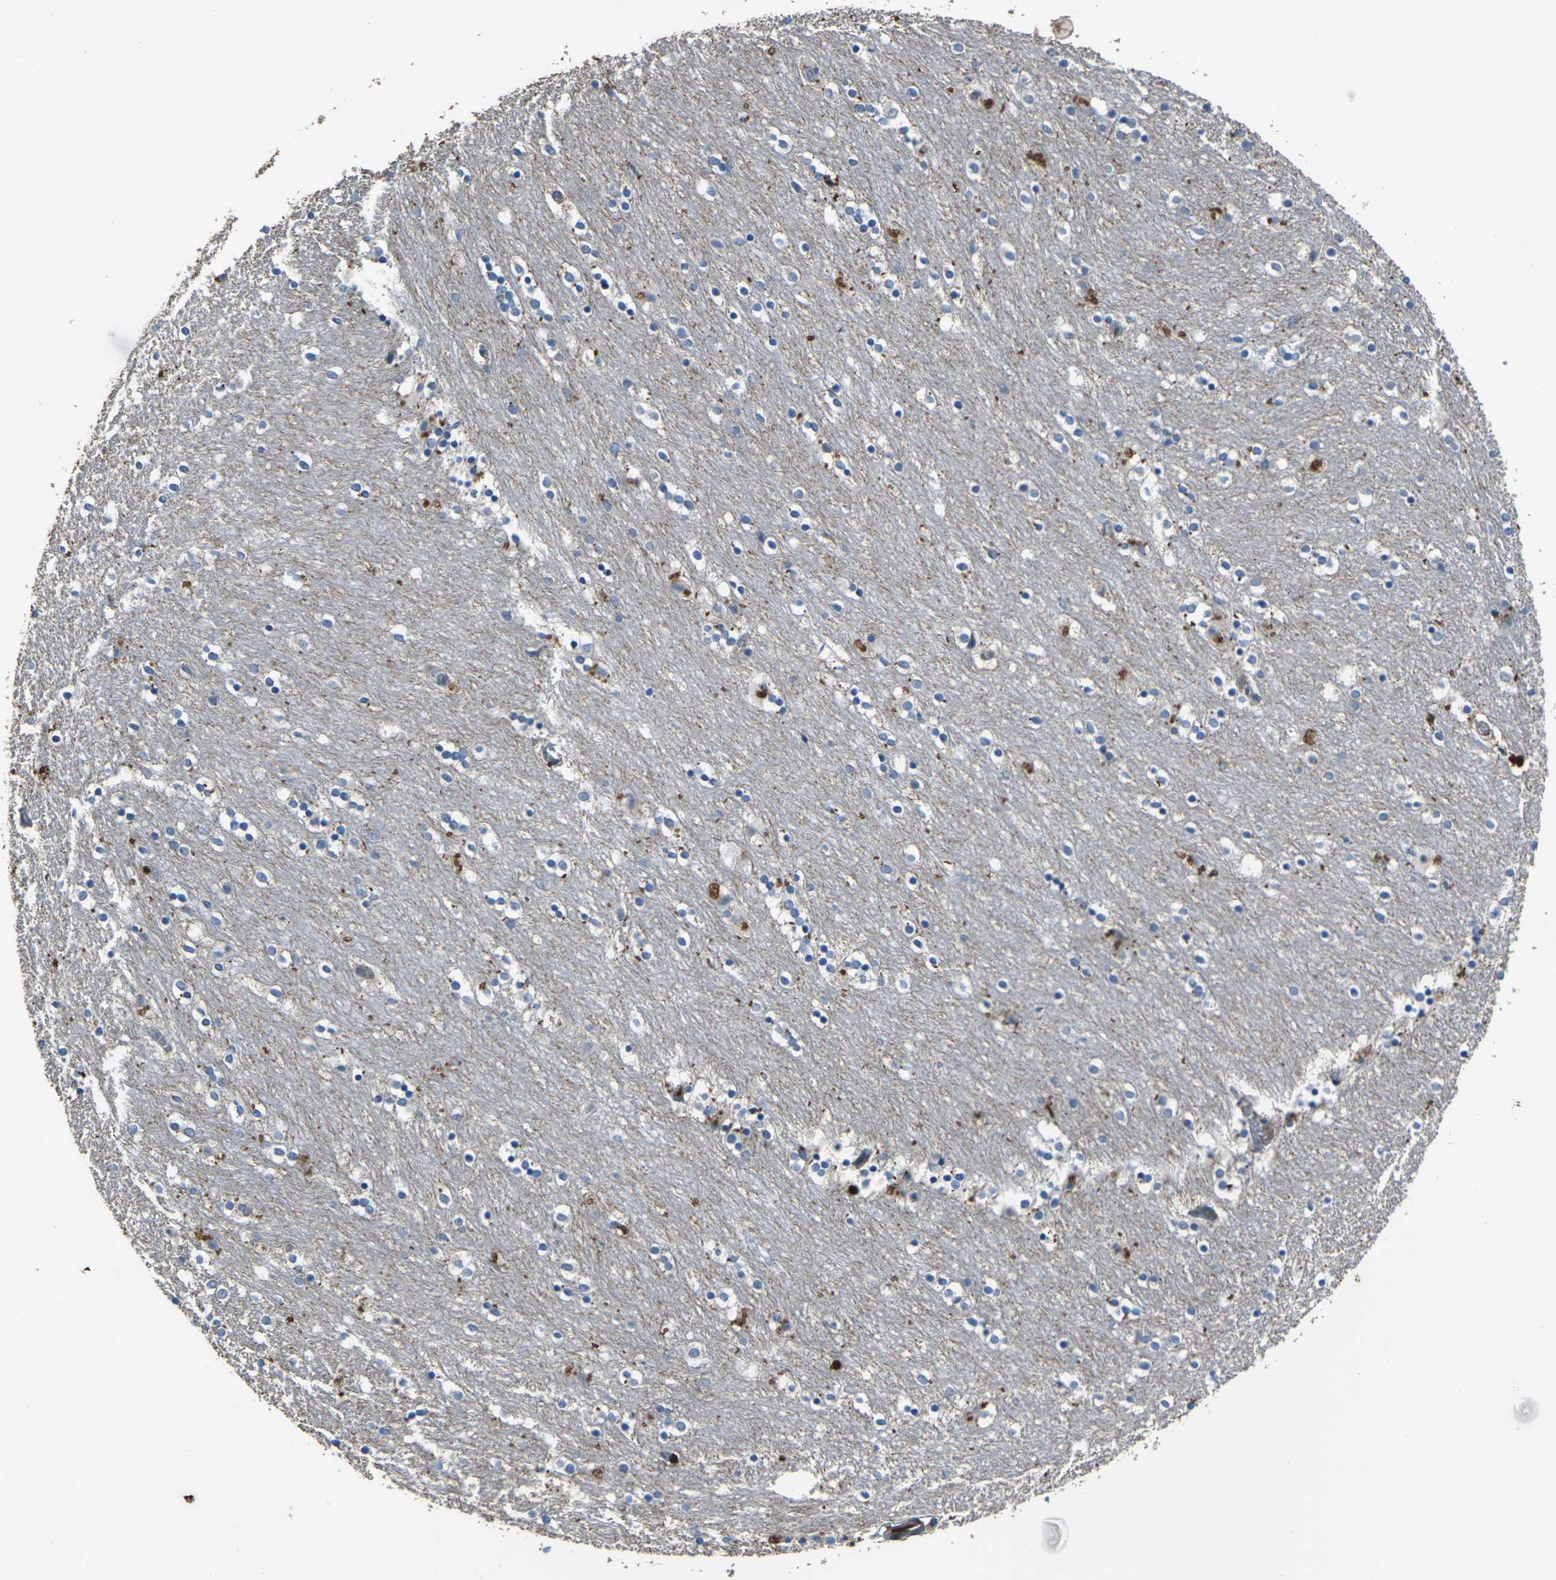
{"staining": {"intensity": "weak", "quantity": "25%-75%", "location": "cytoplasmic/membranous"}, "tissue": "caudate", "cell_type": "Glial cells", "image_type": "normal", "snomed": [{"axis": "morphology", "description": "Normal tissue, NOS"}, {"axis": "topography", "description": "Lateral ventricle wall"}], "caption": "Caudate stained for a protein (brown) shows weak cytoplasmic/membranous positive expression in about 25%-75% of glial cells.", "gene": "EDNRA", "patient": {"sex": "female", "age": 54}}